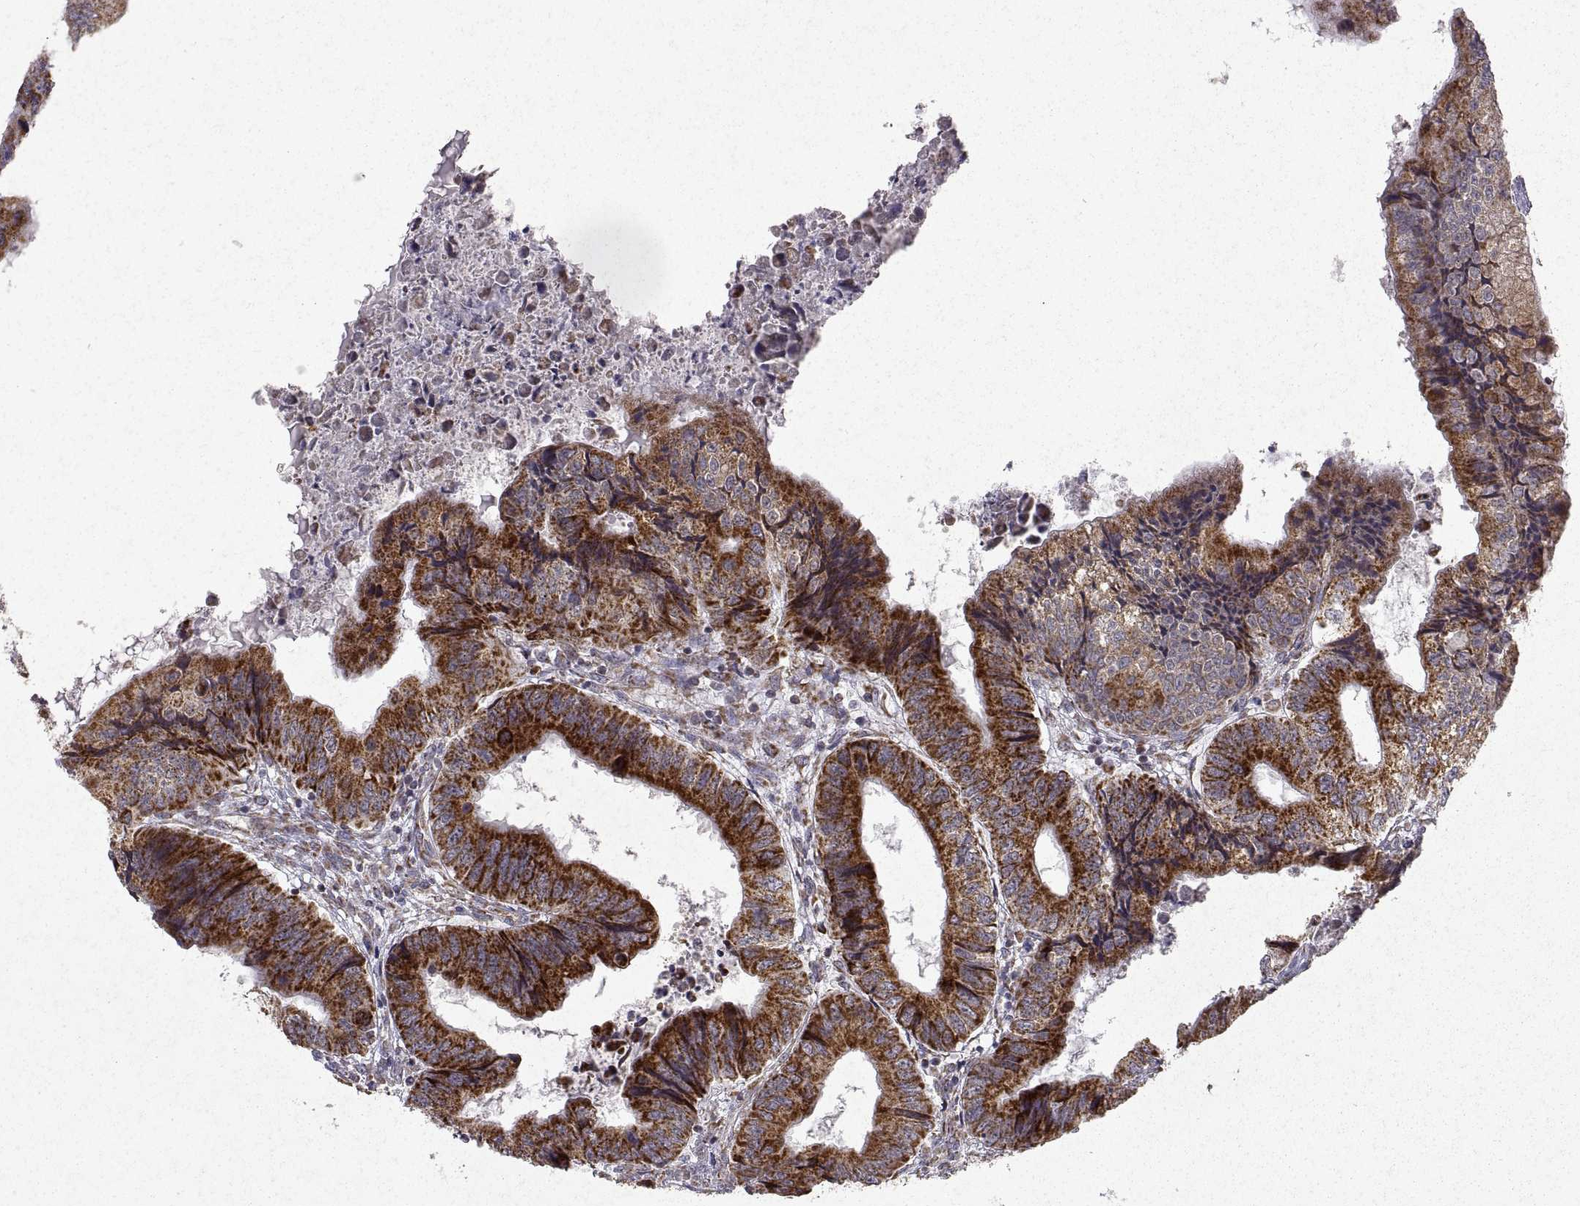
{"staining": {"intensity": "strong", "quantity": ">75%", "location": "cytoplasmic/membranous"}, "tissue": "colorectal cancer", "cell_type": "Tumor cells", "image_type": "cancer", "snomed": [{"axis": "morphology", "description": "Adenocarcinoma, NOS"}, {"axis": "topography", "description": "Colon"}], "caption": "A brown stain shows strong cytoplasmic/membranous positivity of a protein in human adenocarcinoma (colorectal) tumor cells.", "gene": "MANBAL", "patient": {"sex": "male", "age": 53}}